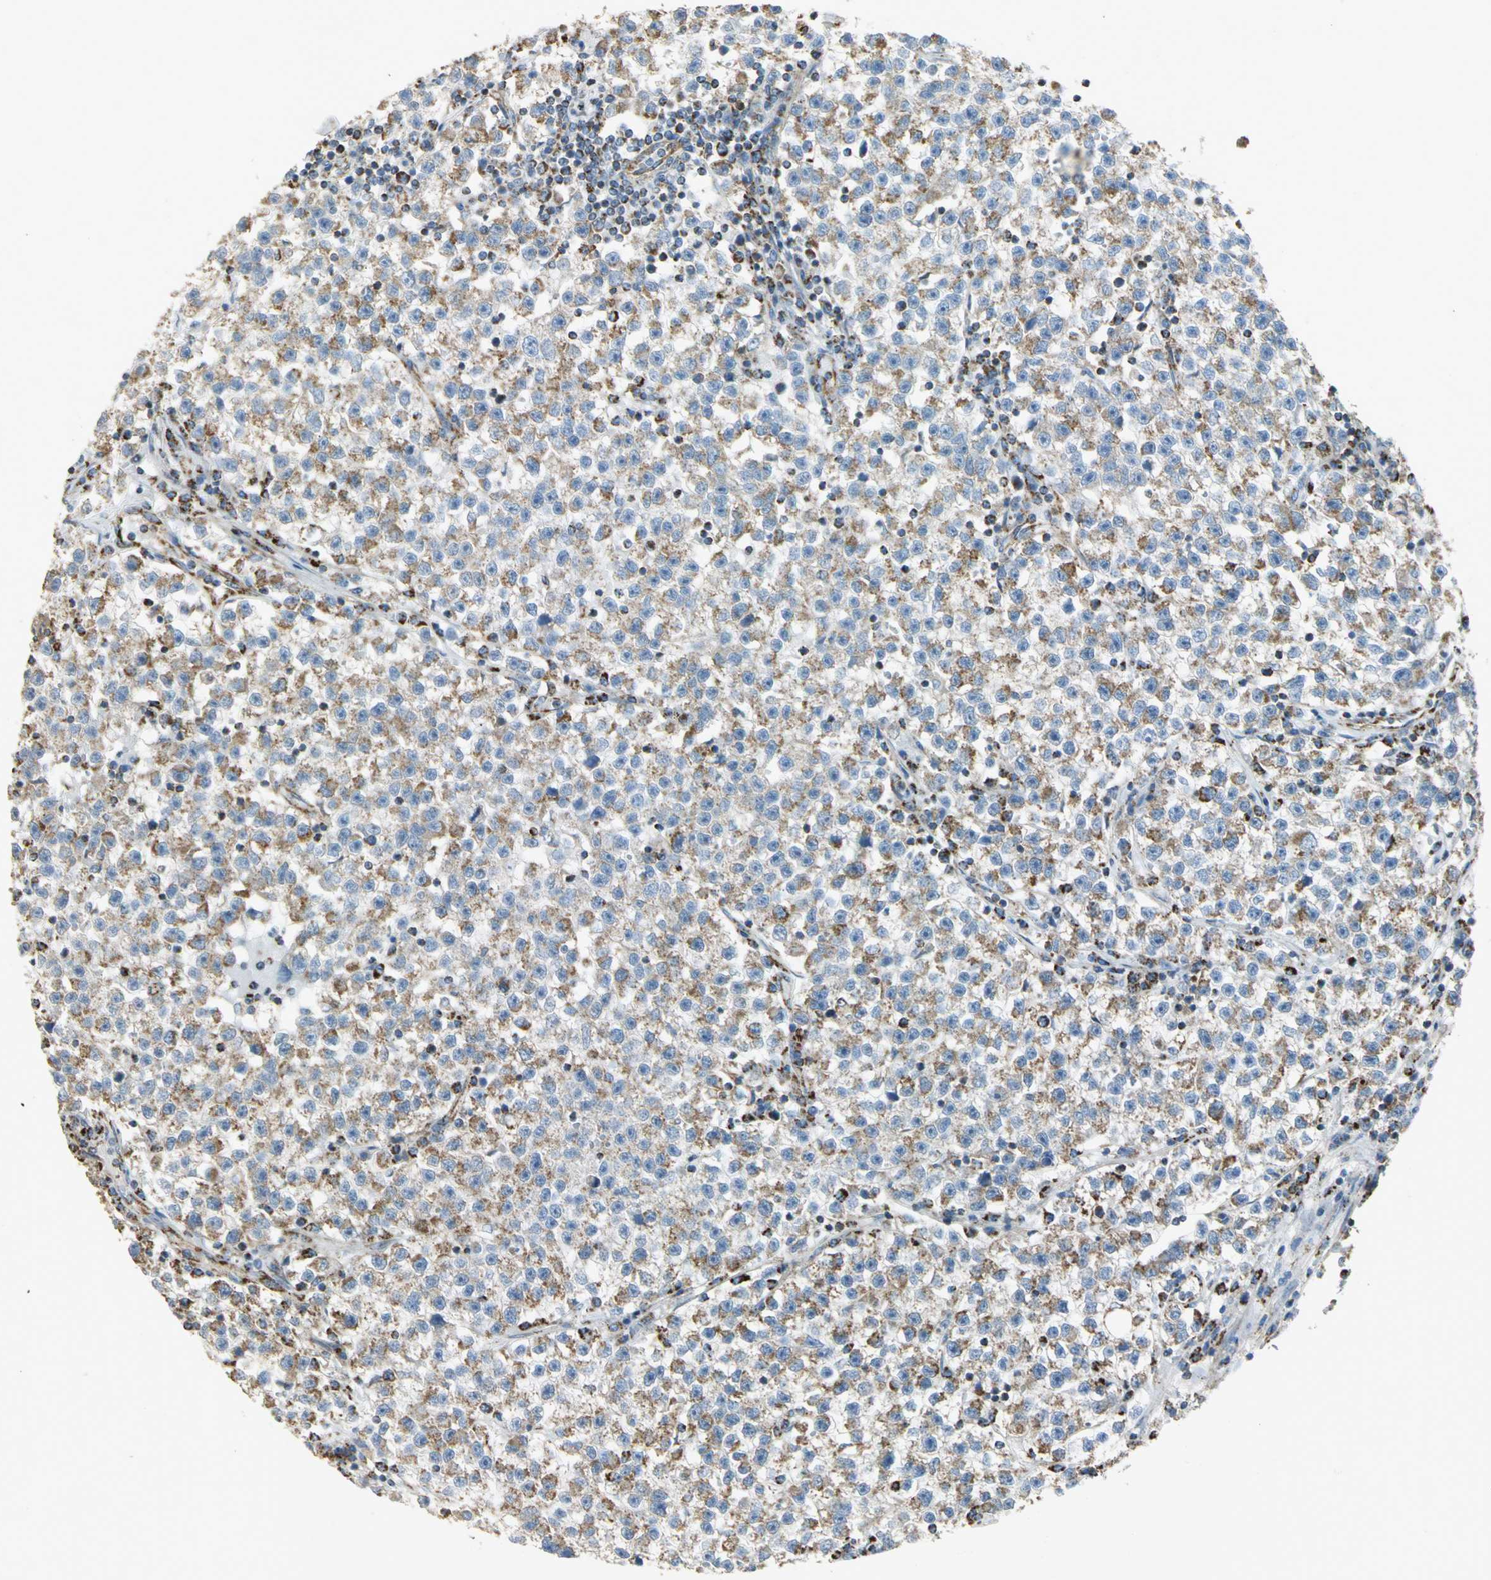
{"staining": {"intensity": "moderate", "quantity": ">75%", "location": "cytoplasmic/membranous"}, "tissue": "testis cancer", "cell_type": "Tumor cells", "image_type": "cancer", "snomed": [{"axis": "morphology", "description": "Seminoma, NOS"}, {"axis": "topography", "description": "Testis"}], "caption": "Seminoma (testis) stained with a protein marker displays moderate staining in tumor cells.", "gene": "NDUFB5", "patient": {"sex": "male", "age": 22}}